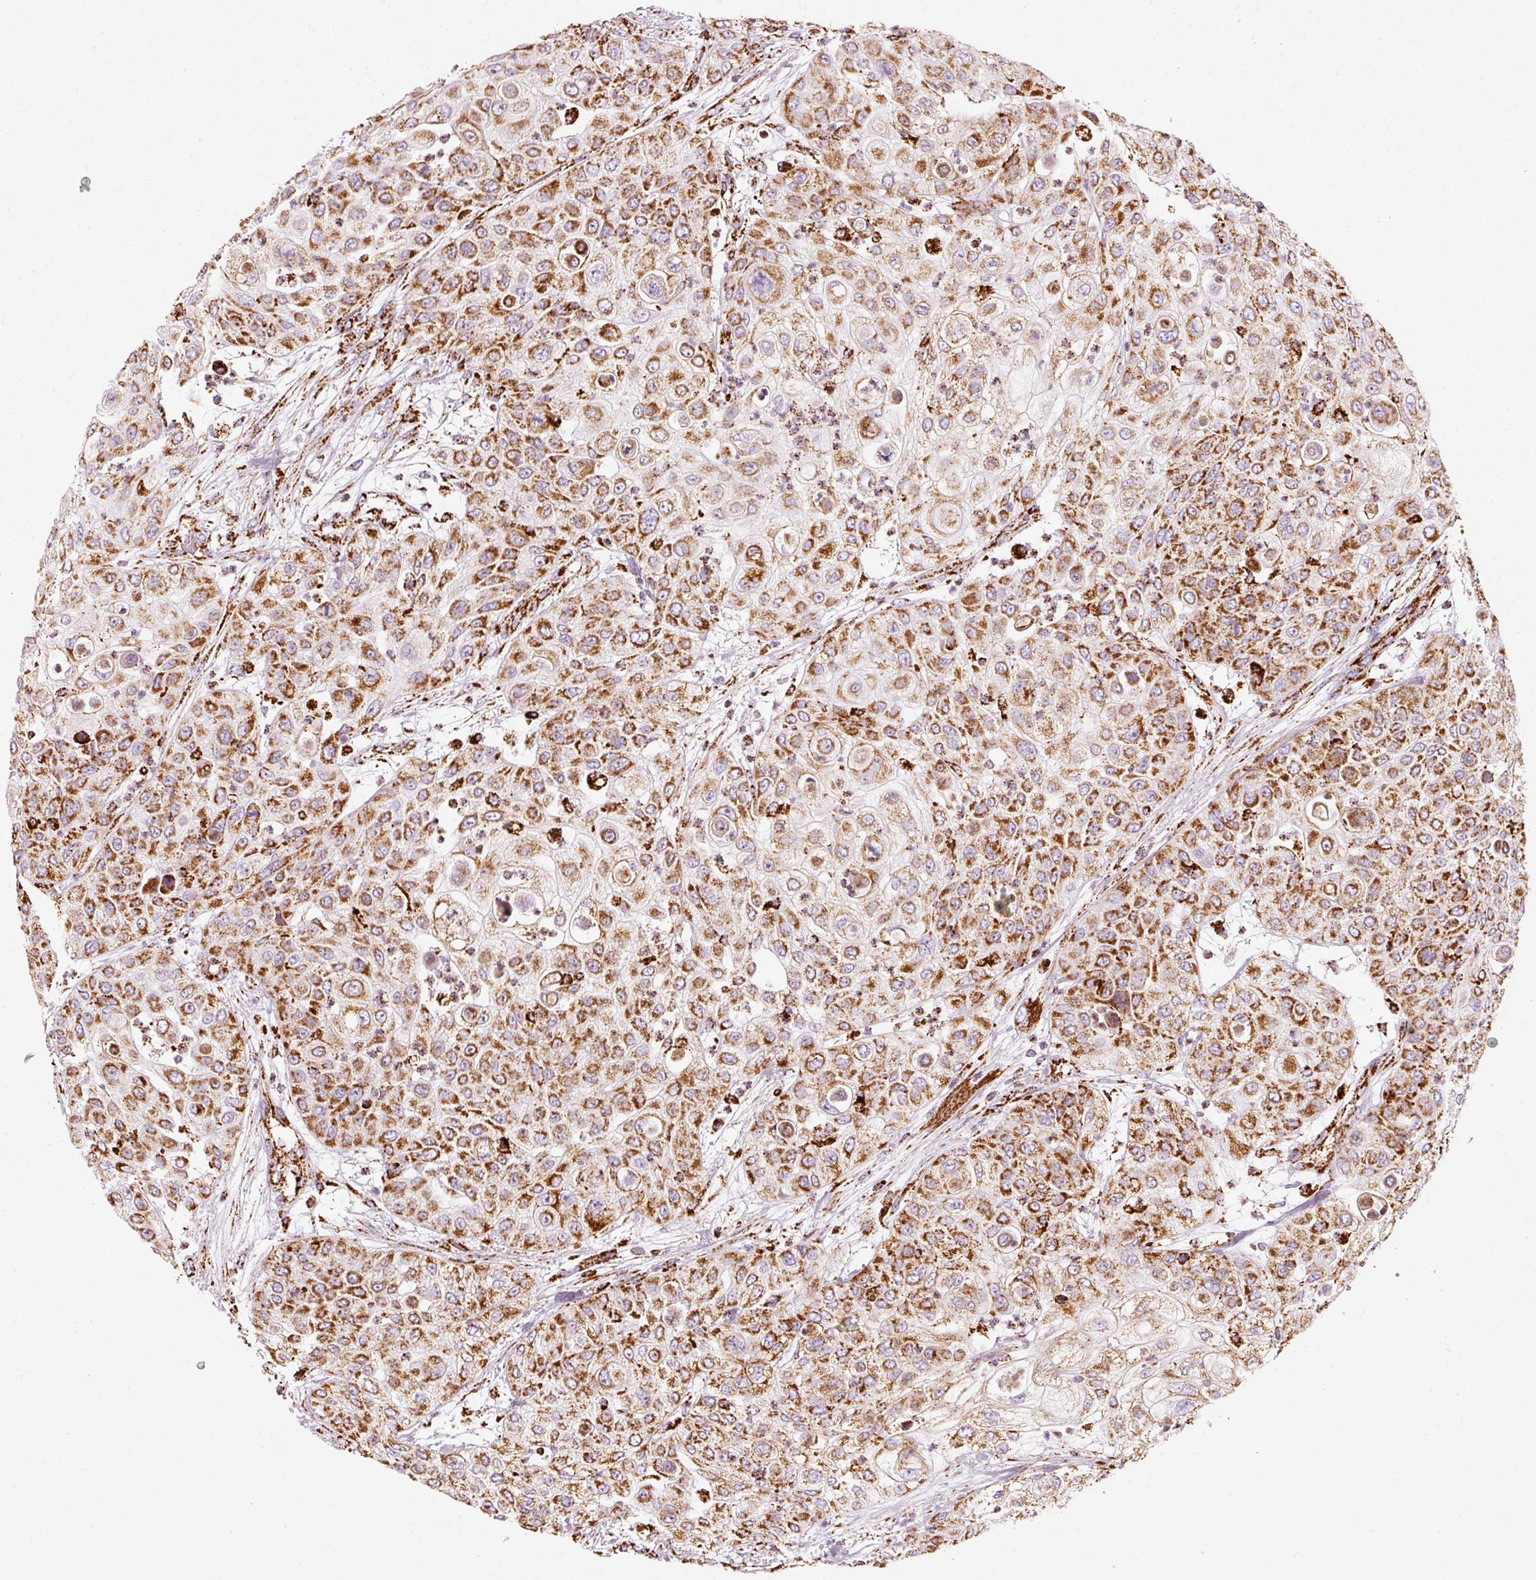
{"staining": {"intensity": "moderate", "quantity": ">75%", "location": "cytoplasmic/membranous"}, "tissue": "urothelial cancer", "cell_type": "Tumor cells", "image_type": "cancer", "snomed": [{"axis": "morphology", "description": "Urothelial carcinoma, High grade"}, {"axis": "topography", "description": "Urinary bladder"}], "caption": "A brown stain shows moderate cytoplasmic/membranous positivity of a protein in human urothelial carcinoma (high-grade) tumor cells. (Brightfield microscopy of DAB IHC at high magnification).", "gene": "MT-CO2", "patient": {"sex": "female", "age": 79}}